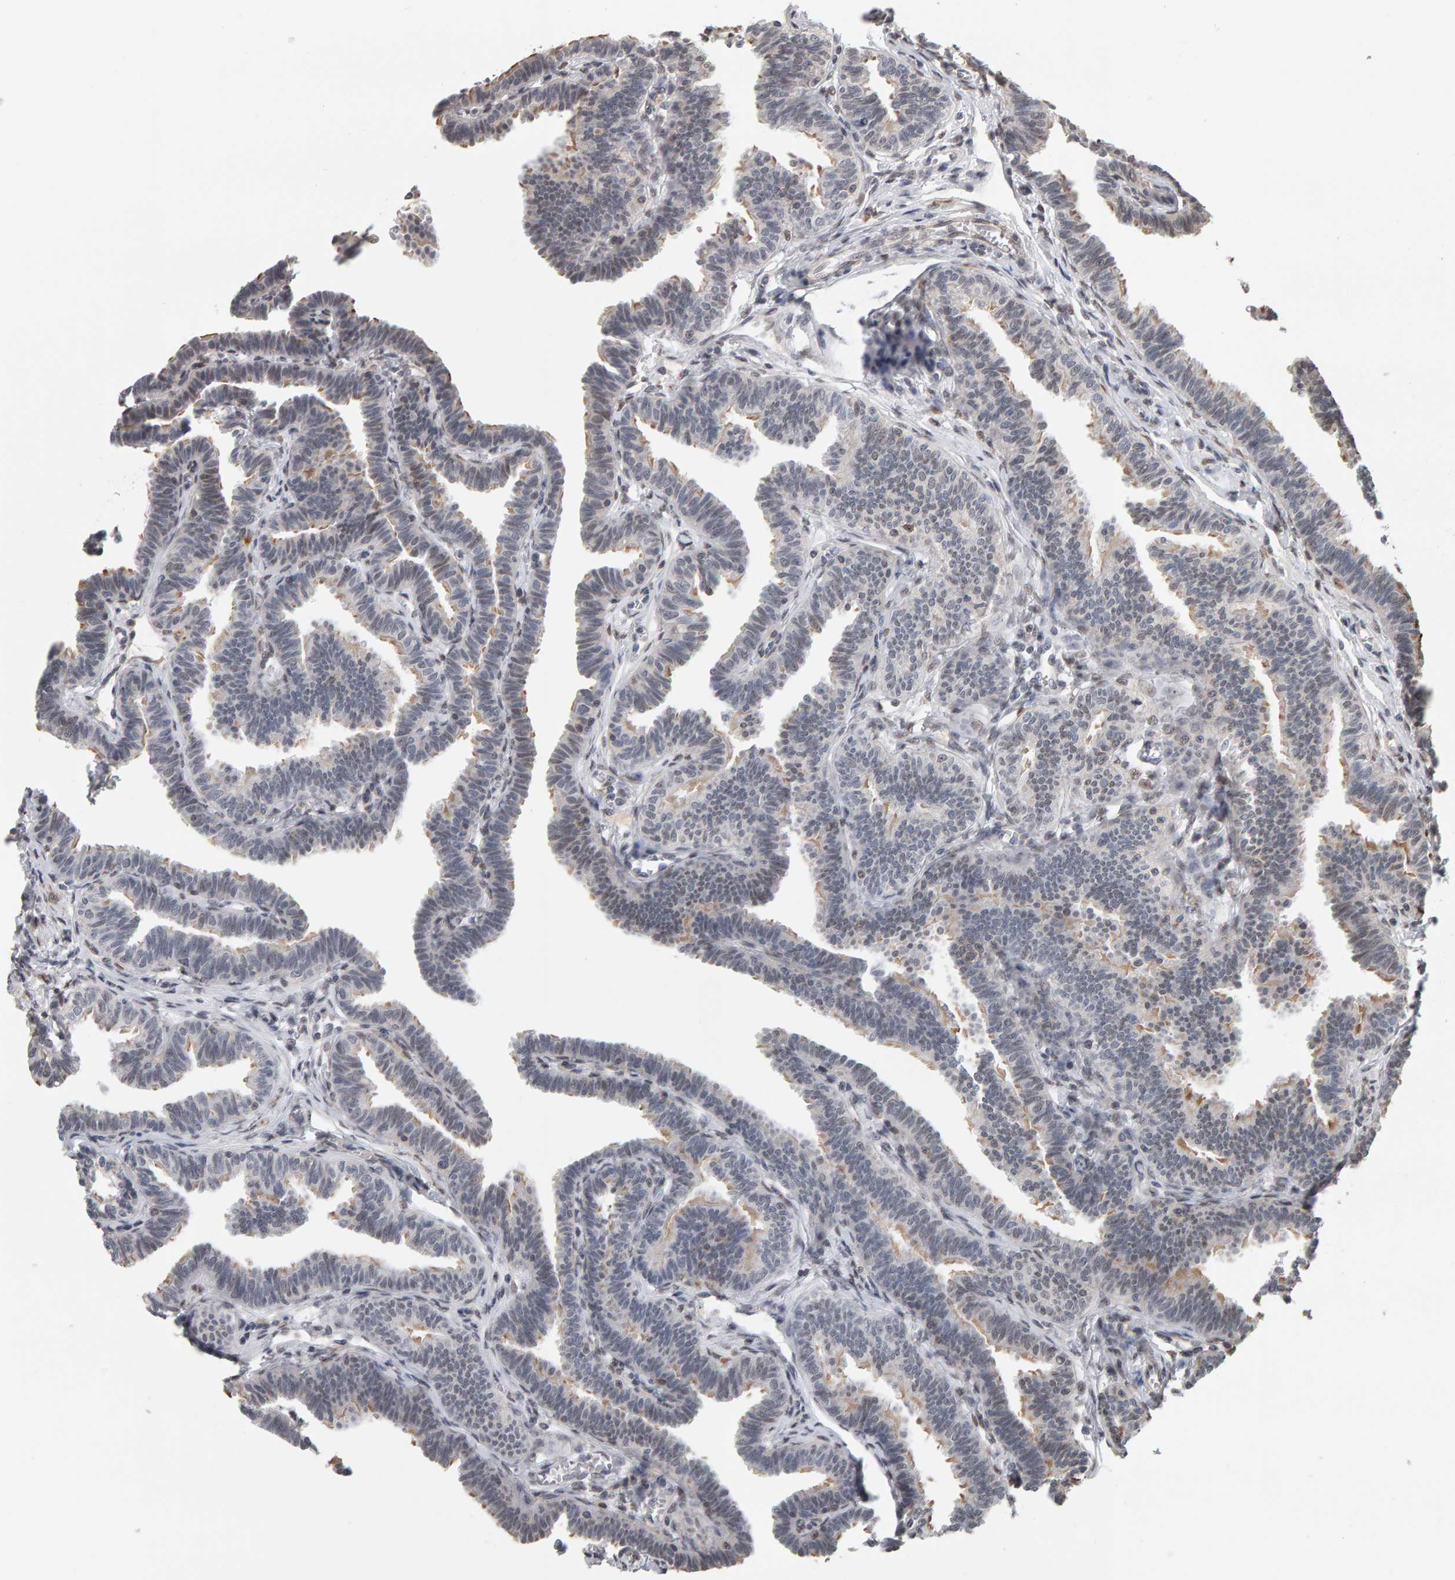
{"staining": {"intensity": "weak", "quantity": "<25%", "location": "cytoplasmic/membranous"}, "tissue": "fallopian tube", "cell_type": "Glandular cells", "image_type": "normal", "snomed": [{"axis": "morphology", "description": "Normal tissue, NOS"}, {"axis": "topography", "description": "Fallopian tube"}, {"axis": "topography", "description": "Ovary"}], "caption": "High power microscopy photomicrograph of an IHC micrograph of benign fallopian tube, revealing no significant staining in glandular cells. Nuclei are stained in blue.", "gene": "TEFM", "patient": {"sex": "female", "age": 23}}